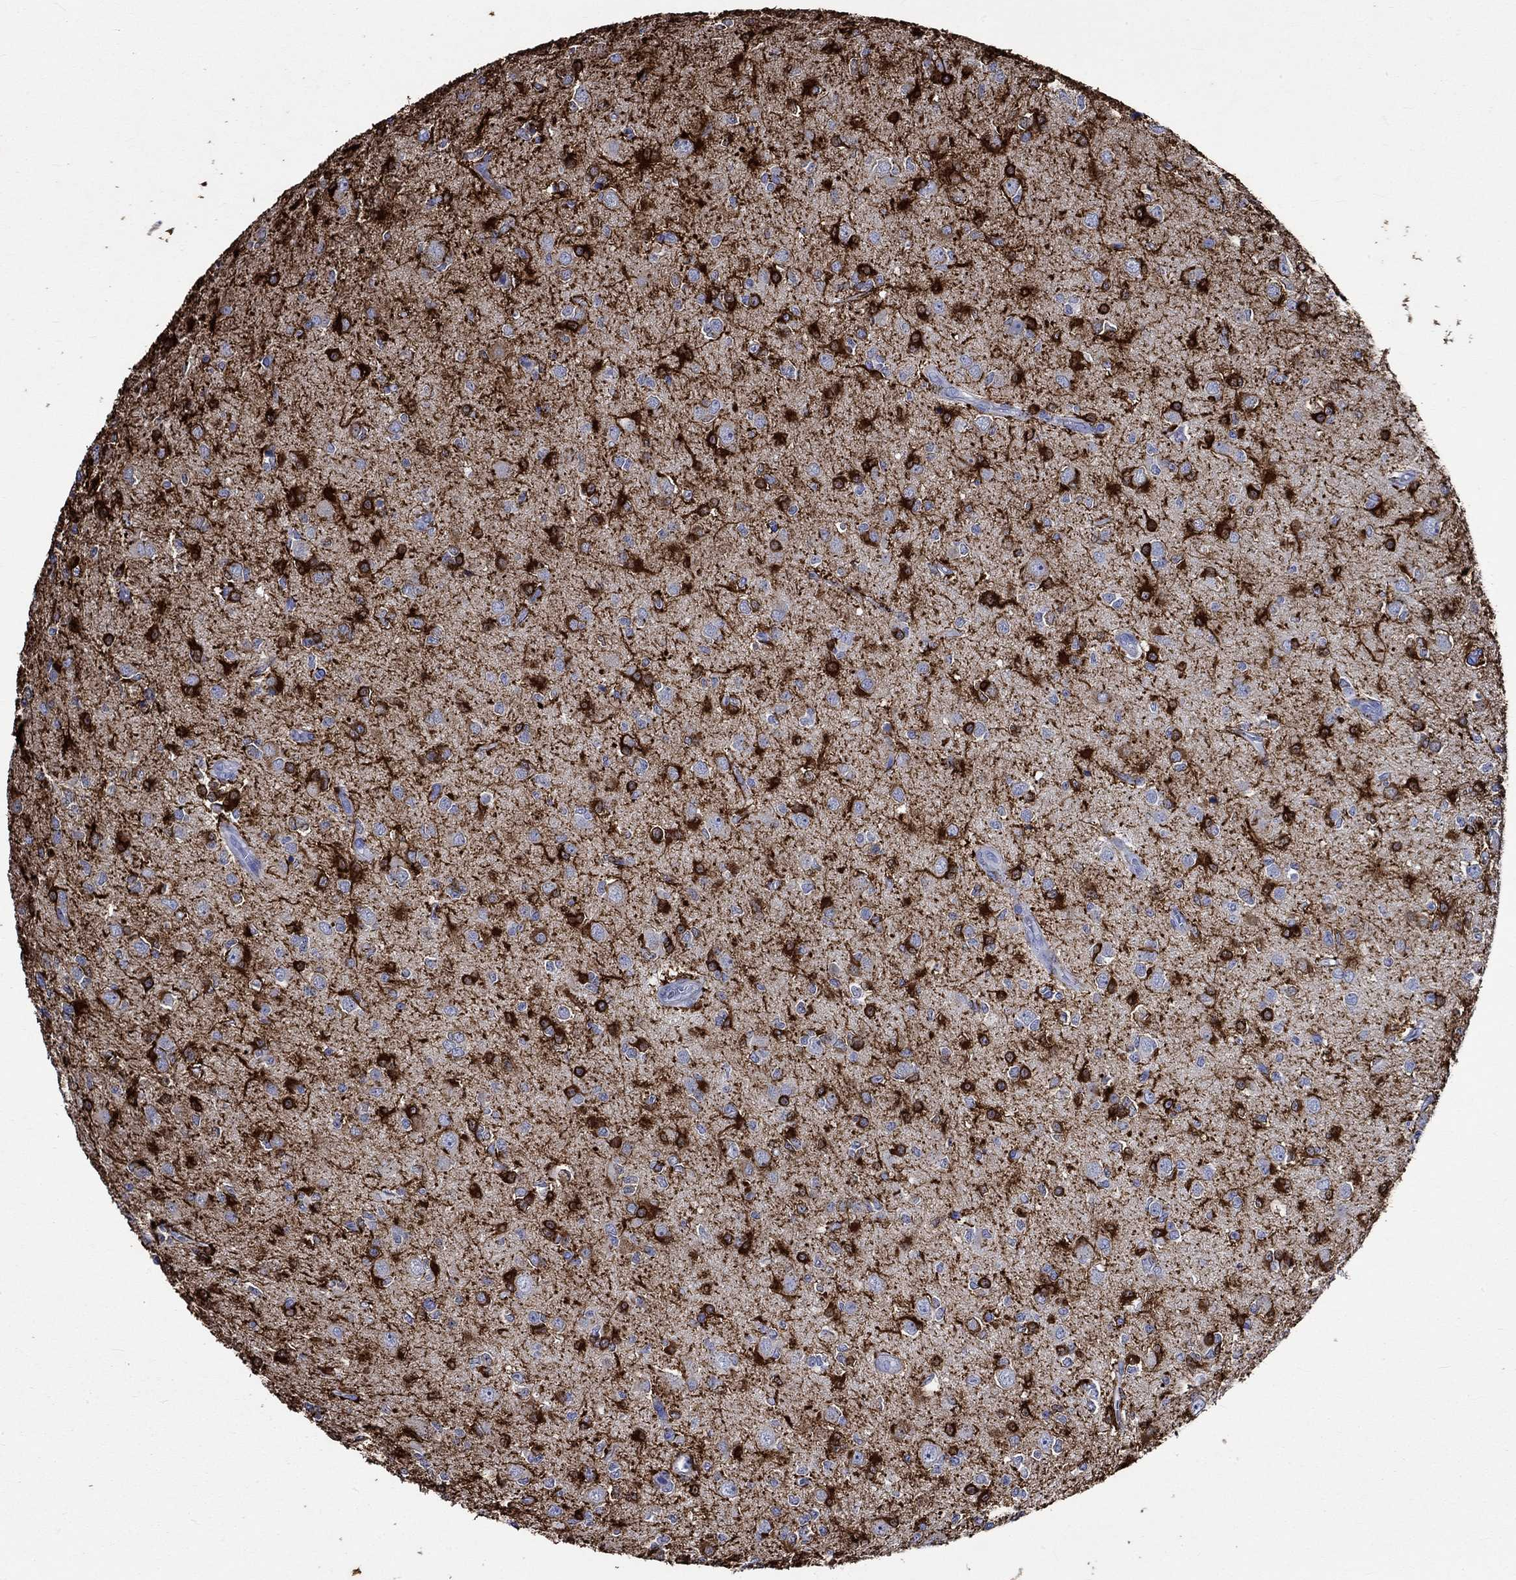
{"staining": {"intensity": "strong", "quantity": ">75%", "location": "cytoplasmic/membranous"}, "tissue": "glioma", "cell_type": "Tumor cells", "image_type": "cancer", "snomed": [{"axis": "morphology", "description": "Glioma, malignant, Low grade"}, {"axis": "topography", "description": "Brain"}], "caption": "Glioma stained for a protein (brown) reveals strong cytoplasmic/membranous positive staining in approximately >75% of tumor cells.", "gene": "CRYAB", "patient": {"sex": "female", "age": 45}}